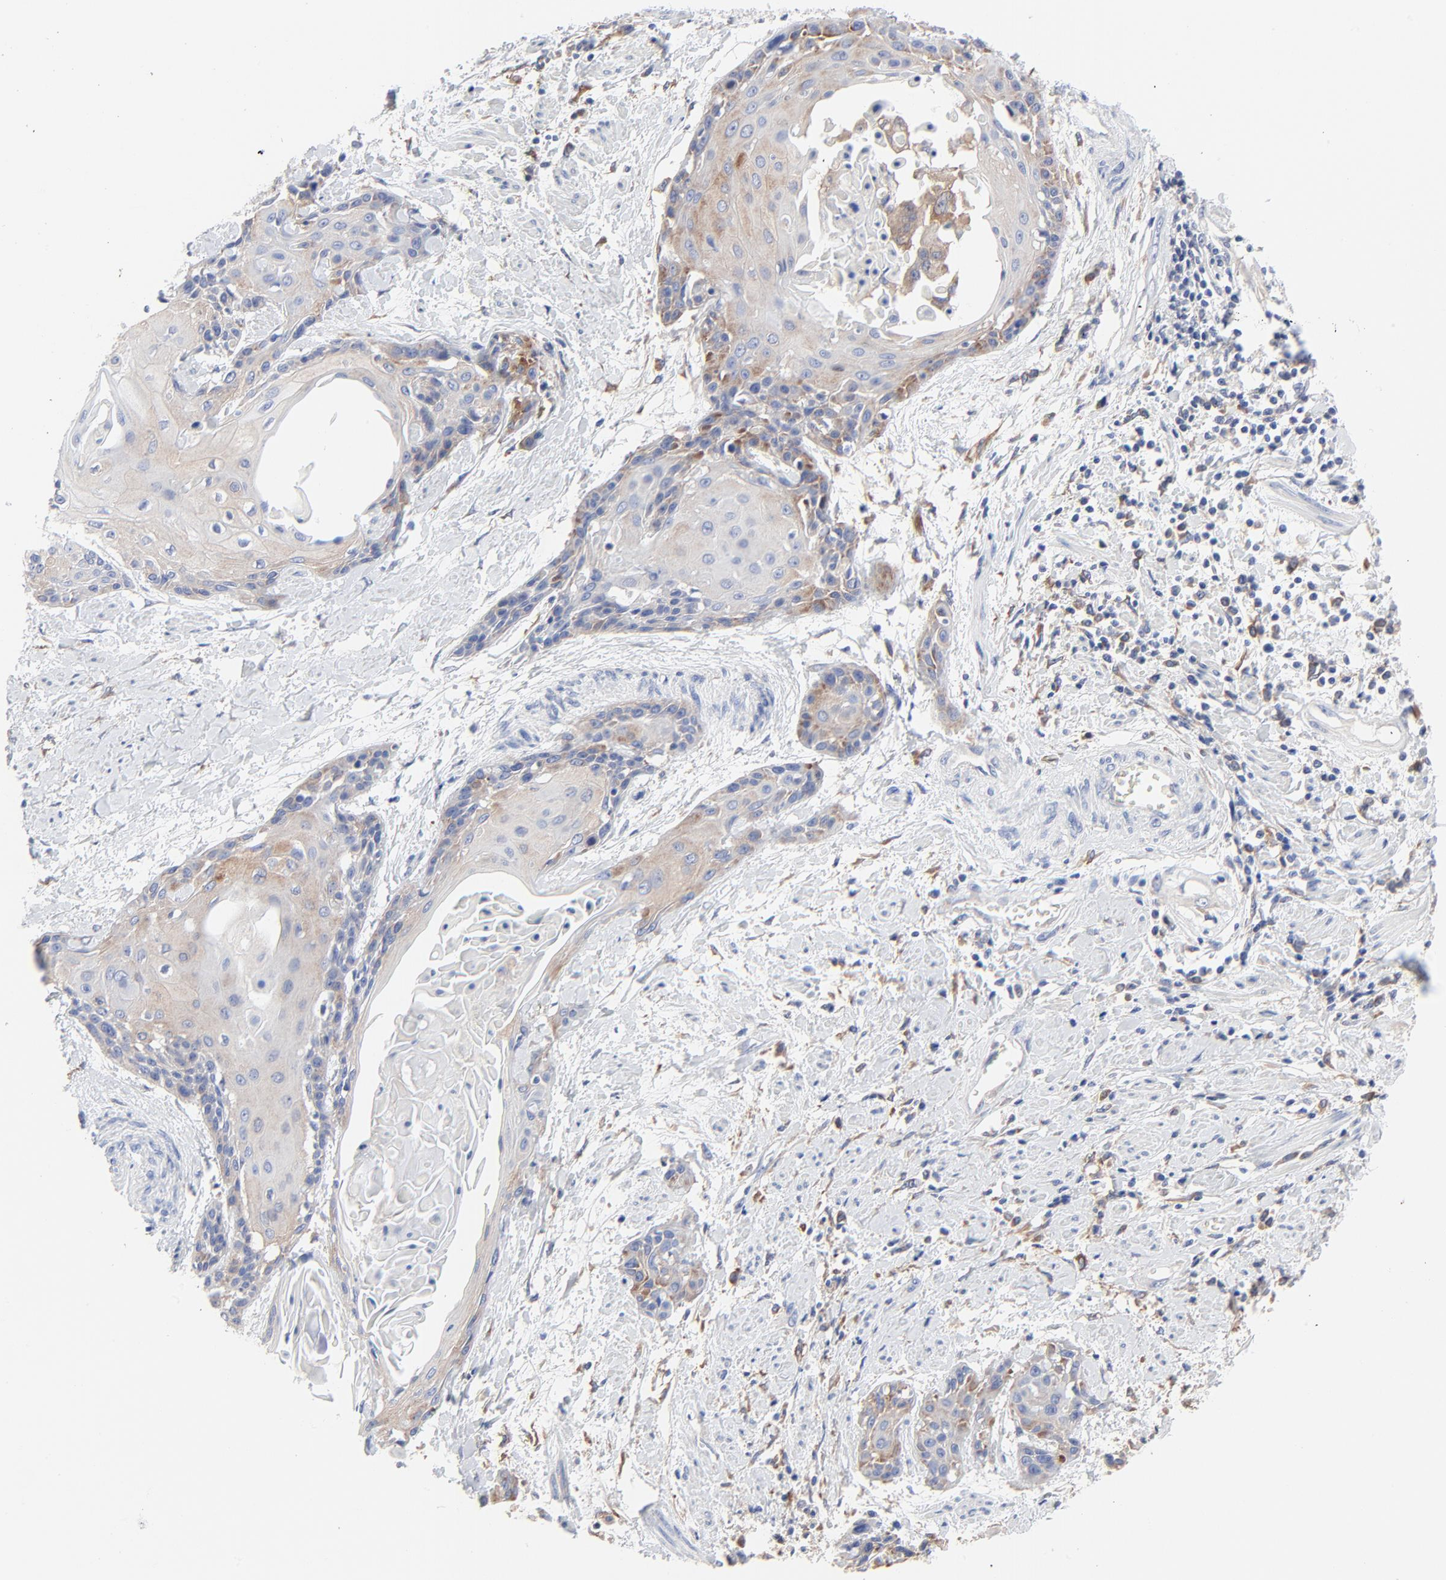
{"staining": {"intensity": "weak", "quantity": "25%-75%", "location": "cytoplasmic/membranous"}, "tissue": "cervical cancer", "cell_type": "Tumor cells", "image_type": "cancer", "snomed": [{"axis": "morphology", "description": "Squamous cell carcinoma, NOS"}, {"axis": "topography", "description": "Cervix"}], "caption": "A high-resolution photomicrograph shows immunohistochemistry staining of cervical cancer, which exhibits weak cytoplasmic/membranous staining in approximately 25%-75% of tumor cells.", "gene": "STAT2", "patient": {"sex": "female", "age": 57}}